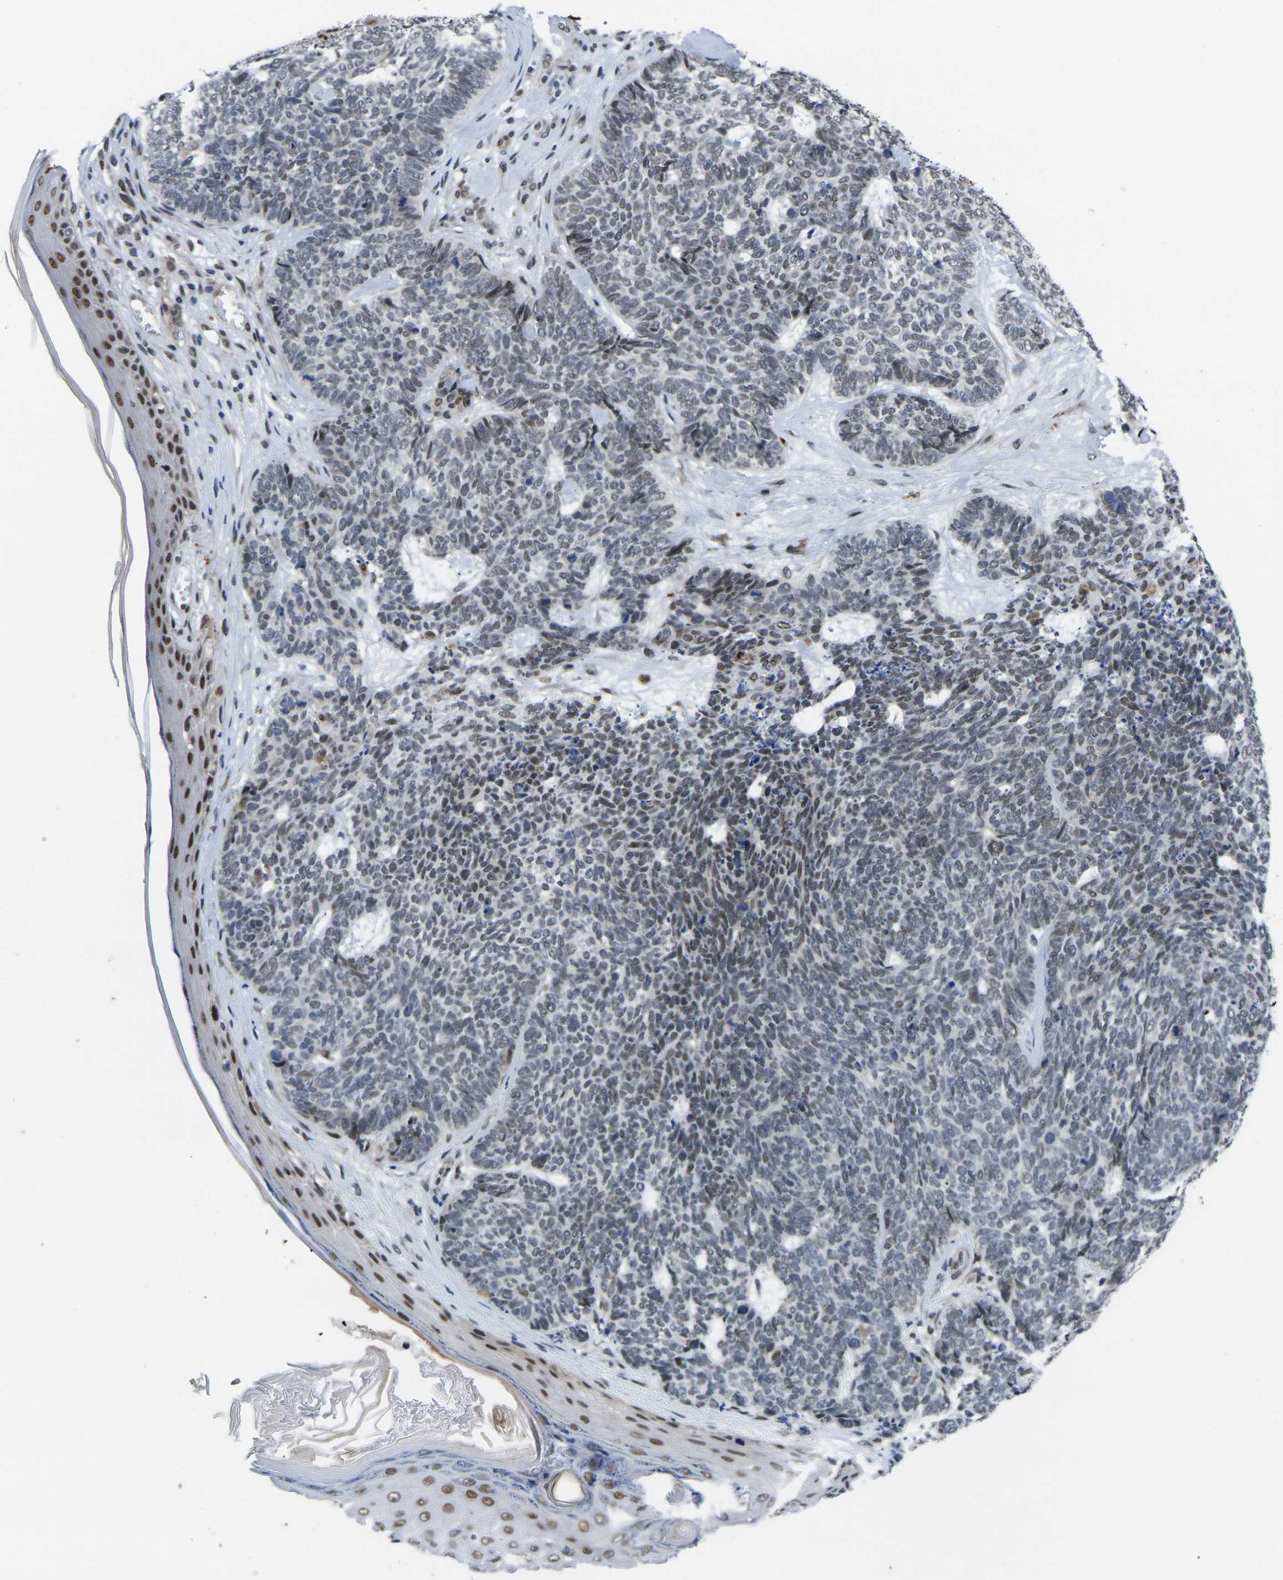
{"staining": {"intensity": "moderate", "quantity": "<25%", "location": "nuclear"}, "tissue": "skin cancer", "cell_type": "Tumor cells", "image_type": "cancer", "snomed": [{"axis": "morphology", "description": "Basal cell carcinoma"}, {"axis": "topography", "description": "Skin"}], "caption": "This is a micrograph of immunohistochemistry (IHC) staining of skin basal cell carcinoma, which shows moderate positivity in the nuclear of tumor cells.", "gene": "RBM7", "patient": {"sex": "female", "age": 84}}